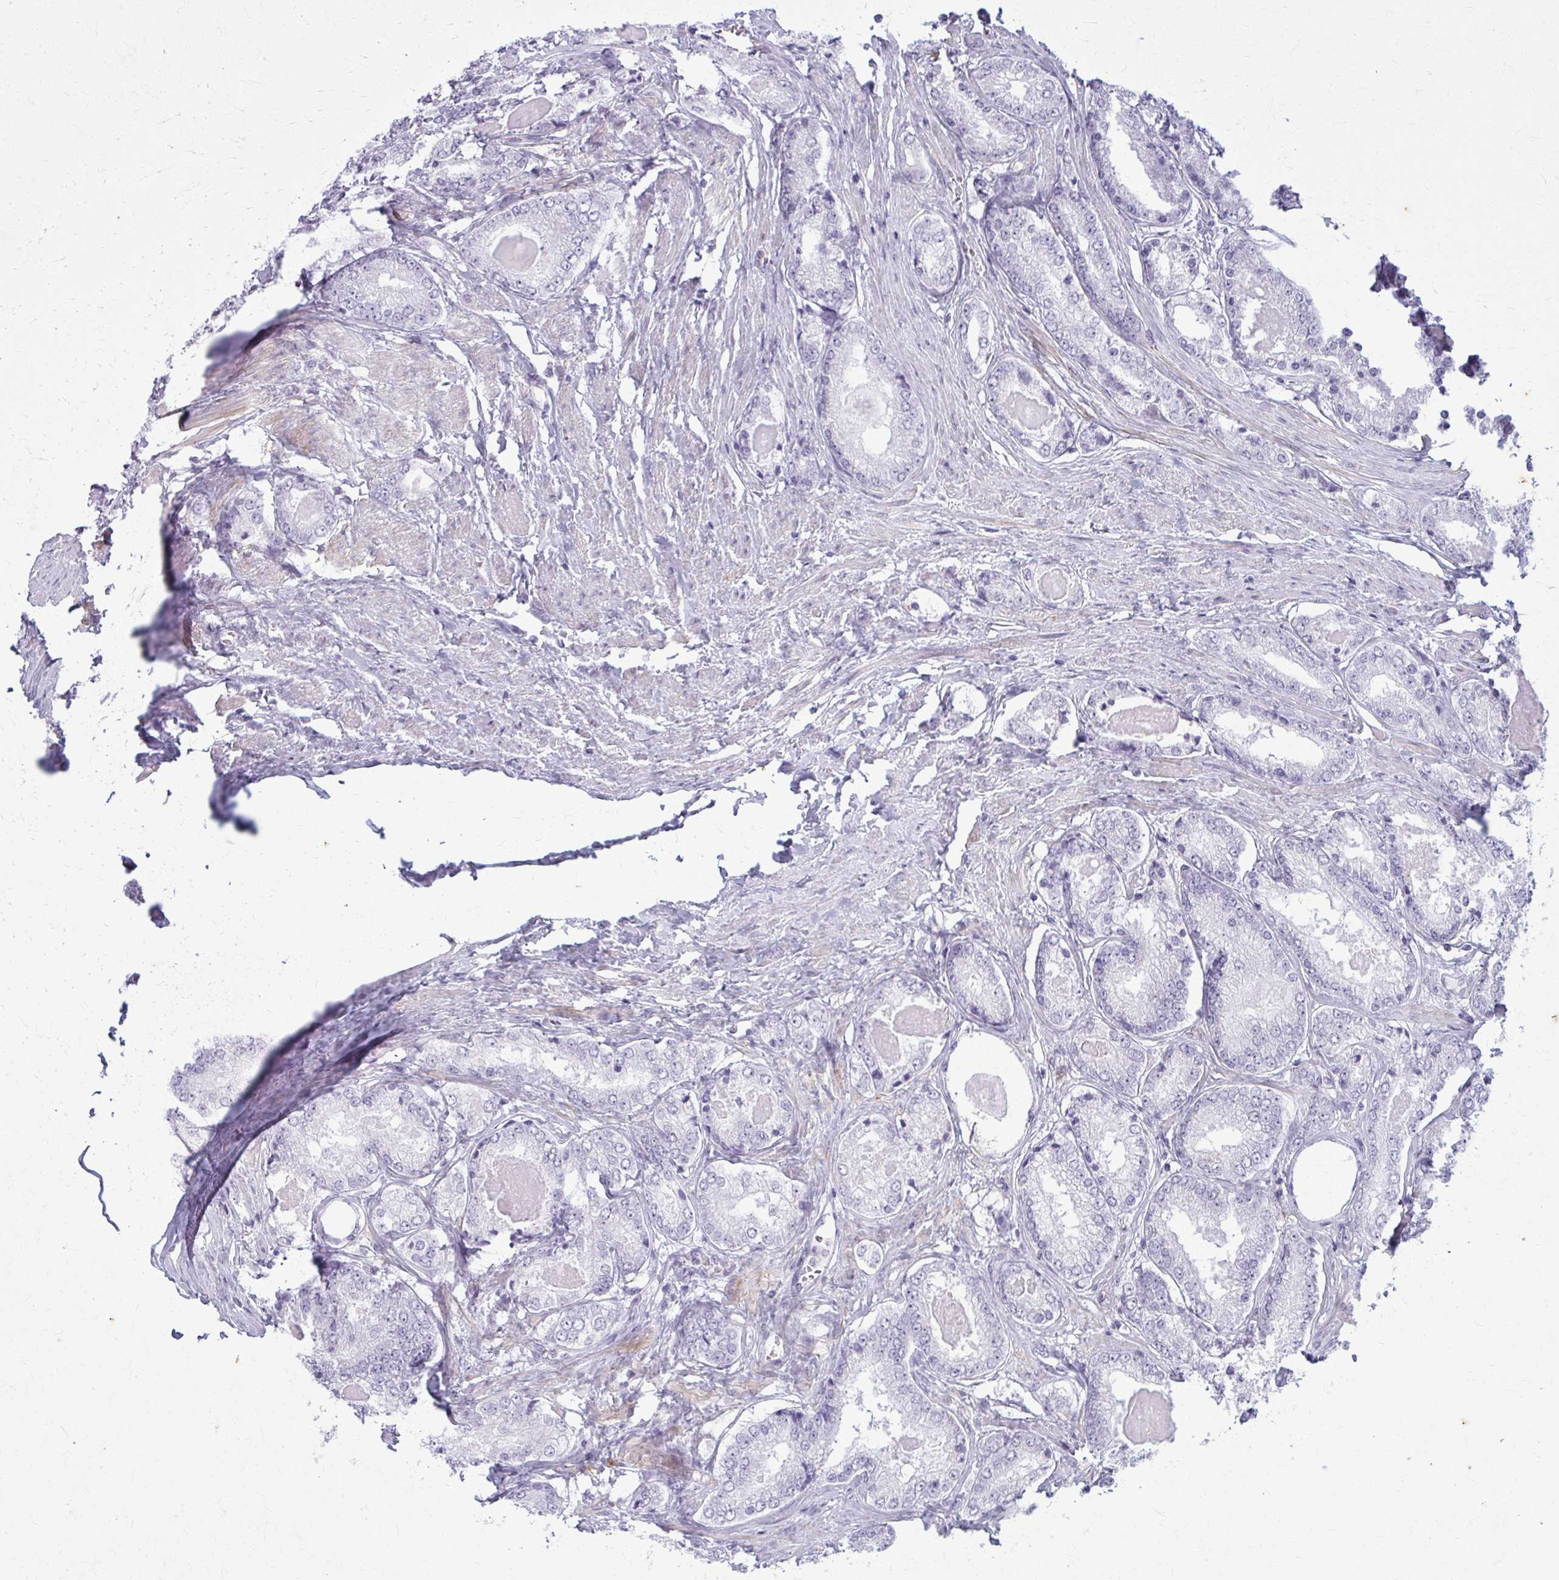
{"staining": {"intensity": "negative", "quantity": "none", "location": "none"}, "tissue": "prostate cancer", "cell_type": "Tumor cells", "image_type": "cancer", "snomed": [{"axis": "morphology", "description": "Adenocarcinoma, NOS"}, {"axis": "morphology", "description": "Adenocarcinoma, Low grade"}, {"axis": "topography", "description": "Prostate"}], "caption": "Immunohistochemistry (IHC) of human prostate cancer (low-grade adenocarcinoma) demonstrates no staining in tumor cells.", "gene": "CARD9", "patient": {"sex": "male", "age": 68}}